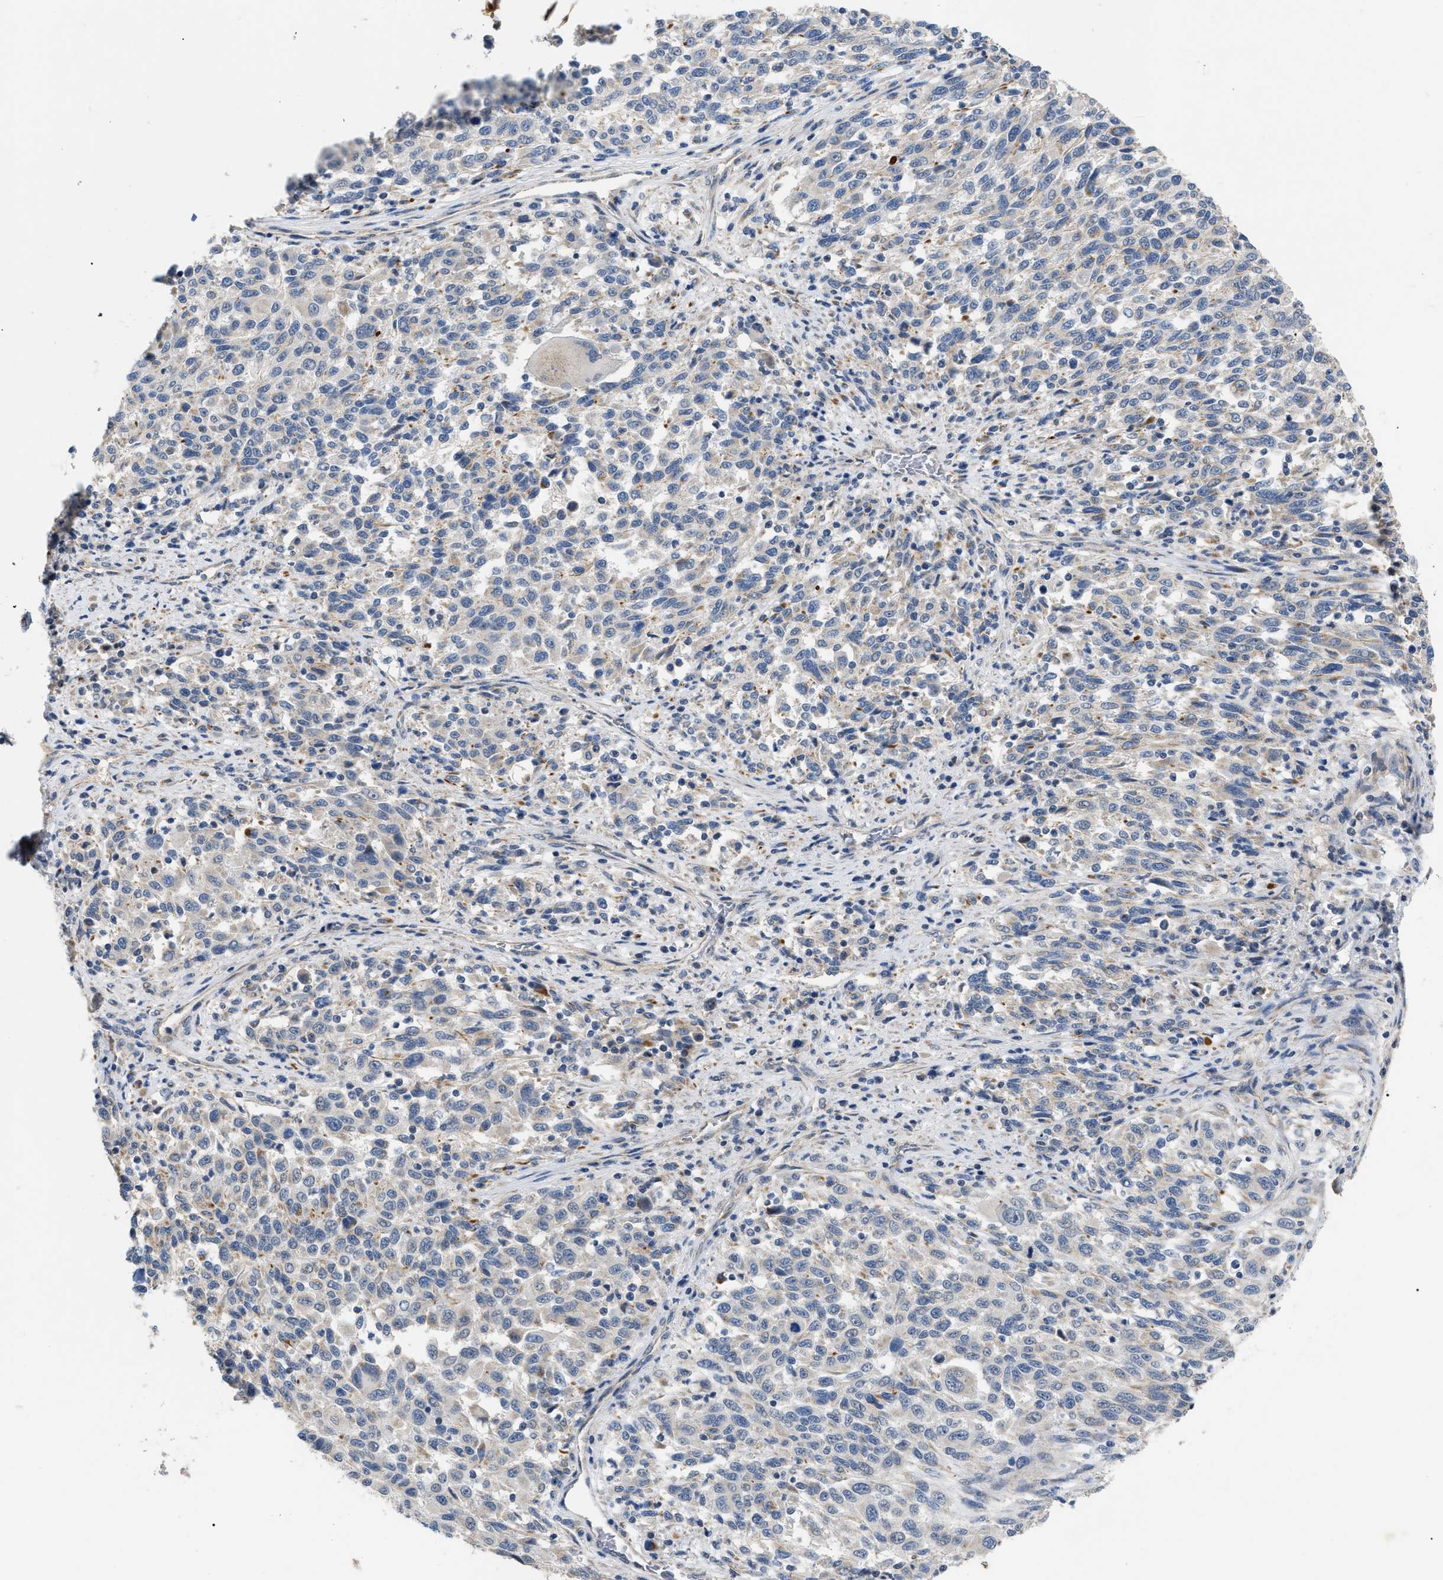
{"staining": {"intensity": "negative", "quantity": "none", "location": "none"}, "tissue": "melanoma", "cell_type": "Tumor cells", "image_type": "cancer", "snomed": [{"axis": "morphology", "description": "Malignant melanoma, Metastatic site"}, {"axis": "topography", "description": "Lymph node"}], "caption": "Melanoma was stained to show a protein in brown. There is no significant expression in tumor cells.", "gene": "DHX58", "patient": {"sex": "male", "age": 61}}